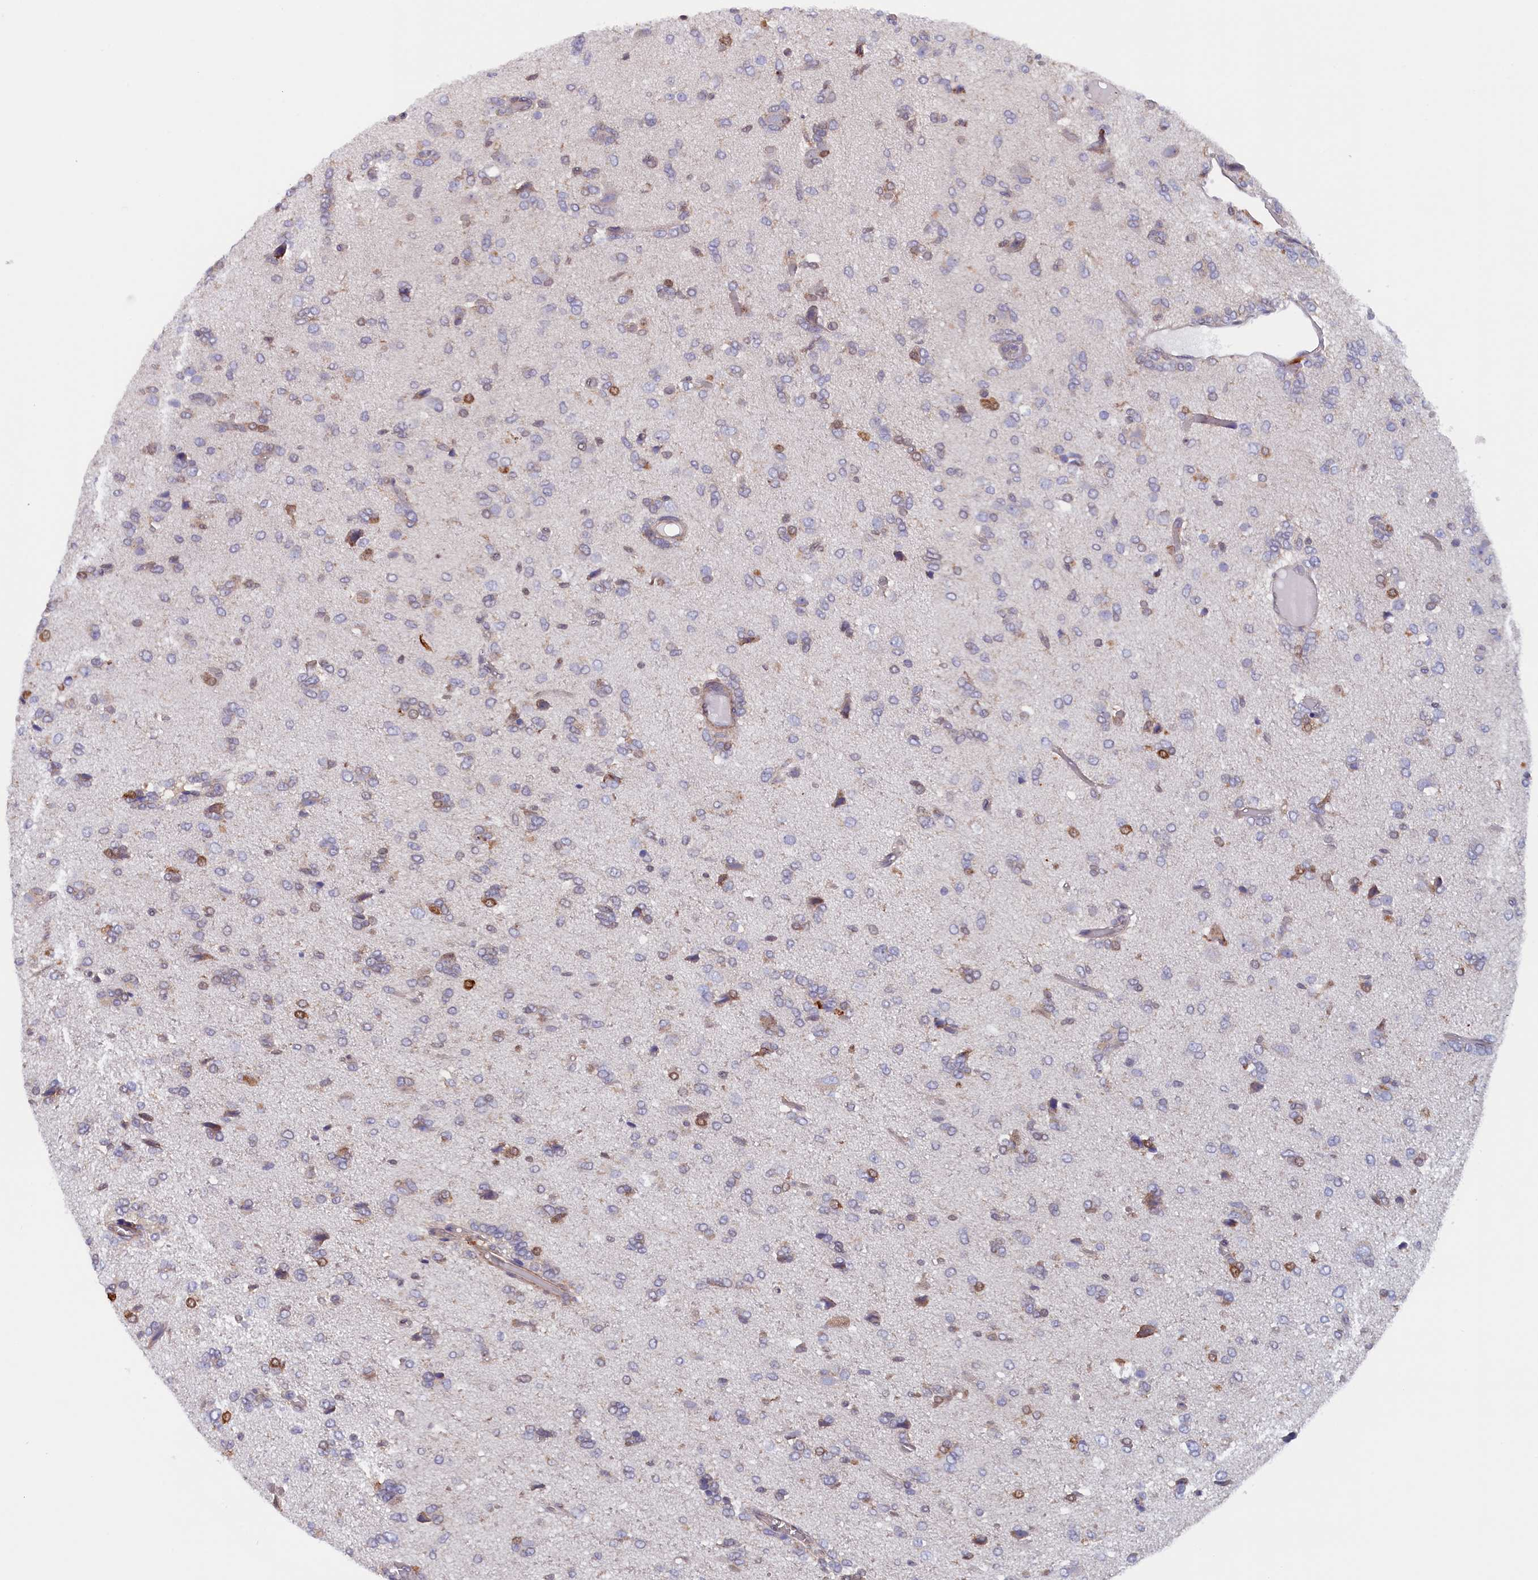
{"staining": {"intensity": "negative", "quantity": "none", "location": "none"}, "tissue": "glioma", "cell_type": "Tumor cells", "image_type": "cancer", "snomed": [{"axis": "morphology", "description": "Glioma, malignant, High grade"}, {"axis": "topography", "description": "Brain"}], "caption": "This is a histopathology image of IHC staining of malignant glioma (high-grade), which shows no expression in tumor cells. (Immunohistochemistry, brightfield microscopy, high magnification).", "gene": "JPT2", "patient": {"sex": "female", "age": 59}}